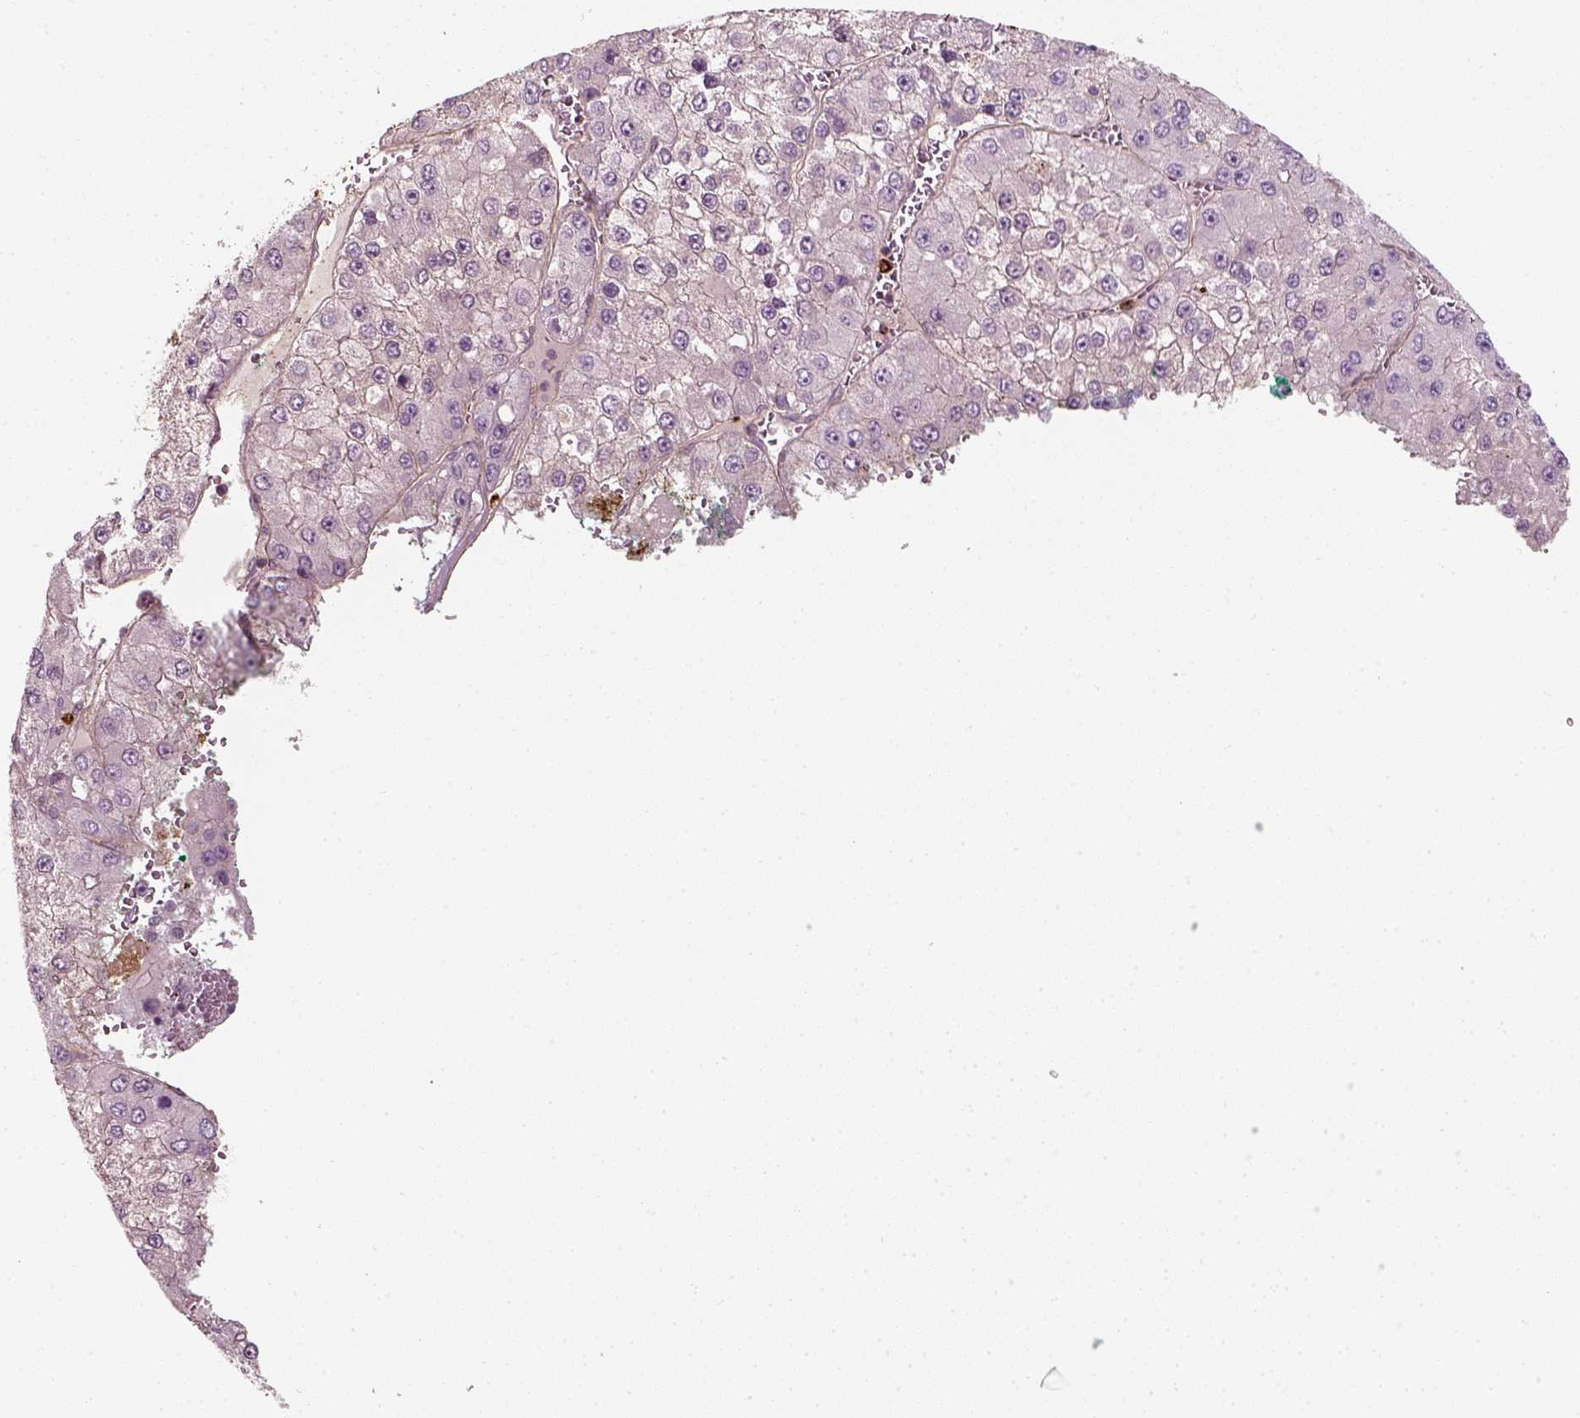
{"staining": {"intensity": "negative", "quantity": "none", "location": "none"}, "tissue": "liver cancer", "cell_type": "Tumor cells", "image_type": "cancer", "snomed": [{"axis": "morphology", "description": "Carcinoma, Hepatocellular, NOS"}, {"axis": "topography", "description": "Liver"}], "caption": "High magnification brightfield microscopy of liver cancer stained with DAB (brown) and counterstained with hematoxylin (blue): tumor cells show no significant positivity. (Brightfield microscopy of DAB immunohistochemistry (IHC) at high magnification).", "gene": "NPTN", "patient": {"sex": "female", "age": 73}}